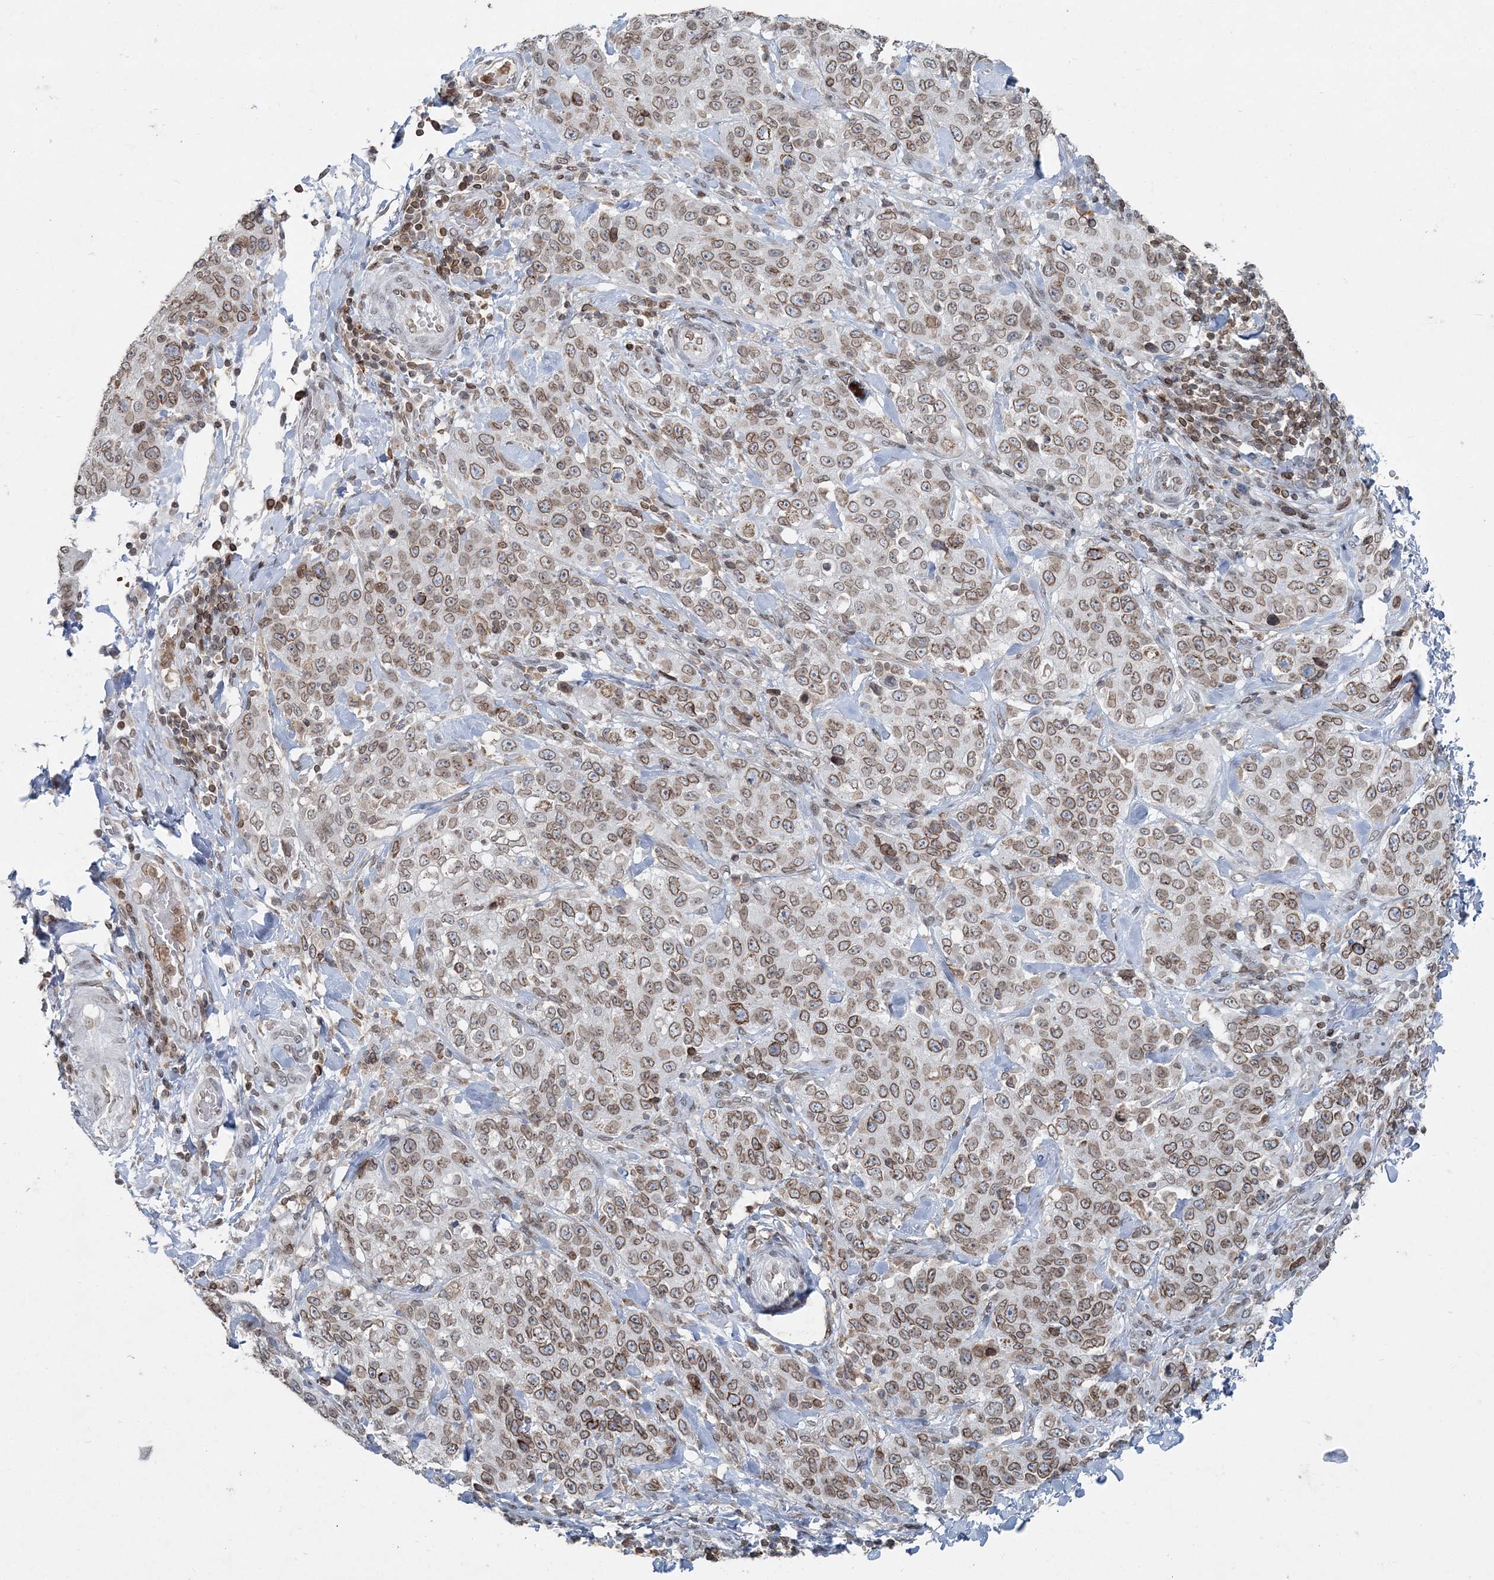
{"staining": {"intensity": "moderate", "quantity": ">75%", "location": "cytoplasmic/membranous,nuclear"}, "tissue": "stomach cancer", "cell_type": "Tumor cells", "image_type": "cancer", "snomed": [{"axis": "morphology", "description": "Adenocarcinoma, NOS"}, {"axis": "topography", "description": "Stomach"}], "caption": "This photomicrograph exhibits stomach adenocarcinoma stained with immunohistochemistry (IHC) to label a protein in brown. The cytoplasmic/membranous and nuclear of tumor cells show moderate positivity for the protein. Nuclei are counter-stained blue.", "gene": "GJD4", "patient": {"sex": "male", "age": 48}}